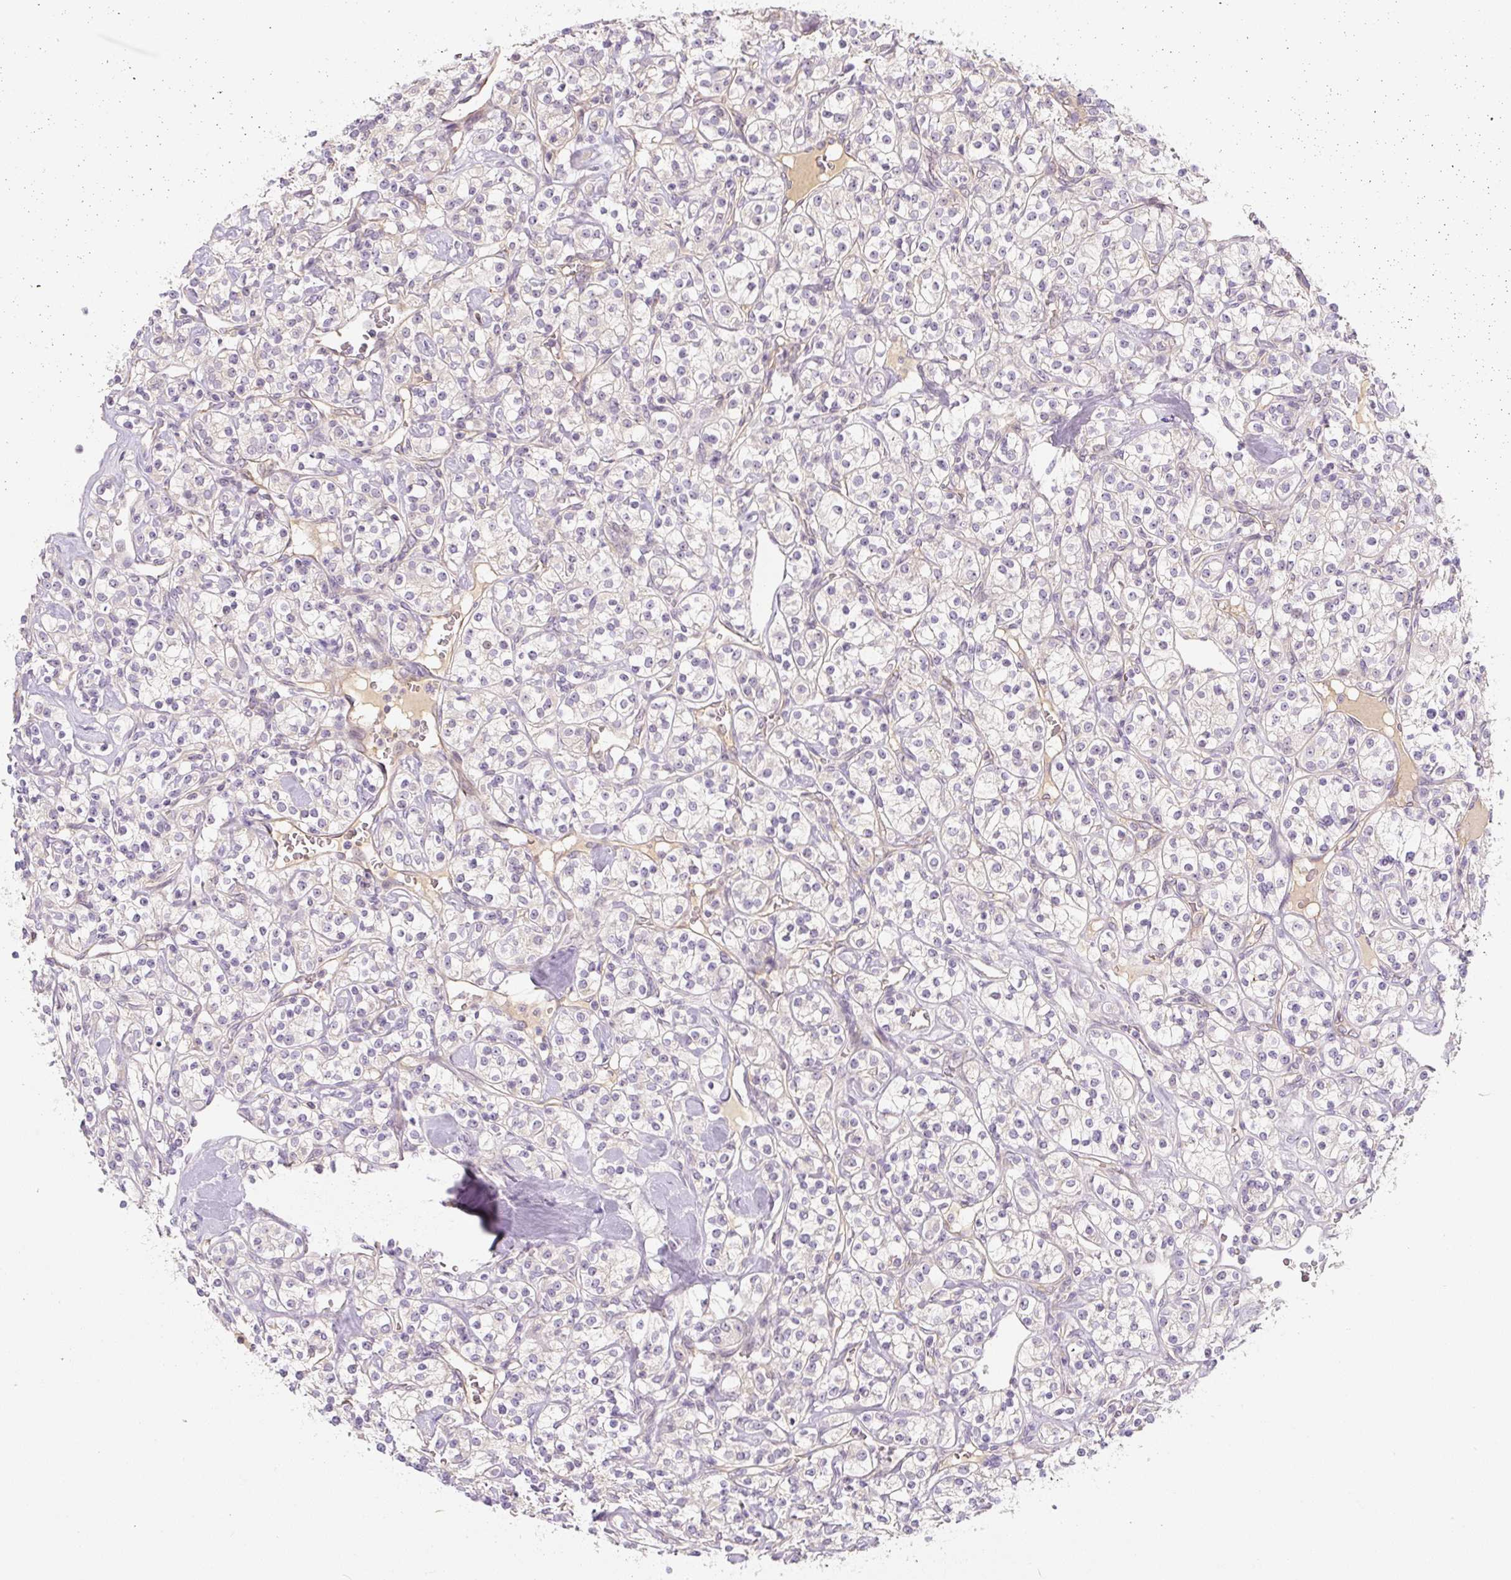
{"staining": {"intensity": "negative", "quantity": "none", "location": "none"}, "tissue": "renal cancer", "cell_type": "Tumor cells", "image_type": "cancer", "snomed": [{"axis": "morphology", "description": "Adenocarcinoma, NOS"}, {"axis": "topography", "description": "Kidney"}], "caption": "A high-resolution histopathology image shows immunohistochemistry staining of renal cancer (adenocarcinoma), which shows no significant positivity in tumor cells.", "gene": "PWWP3B", "patient": {"sex": "male", "age": 77}}